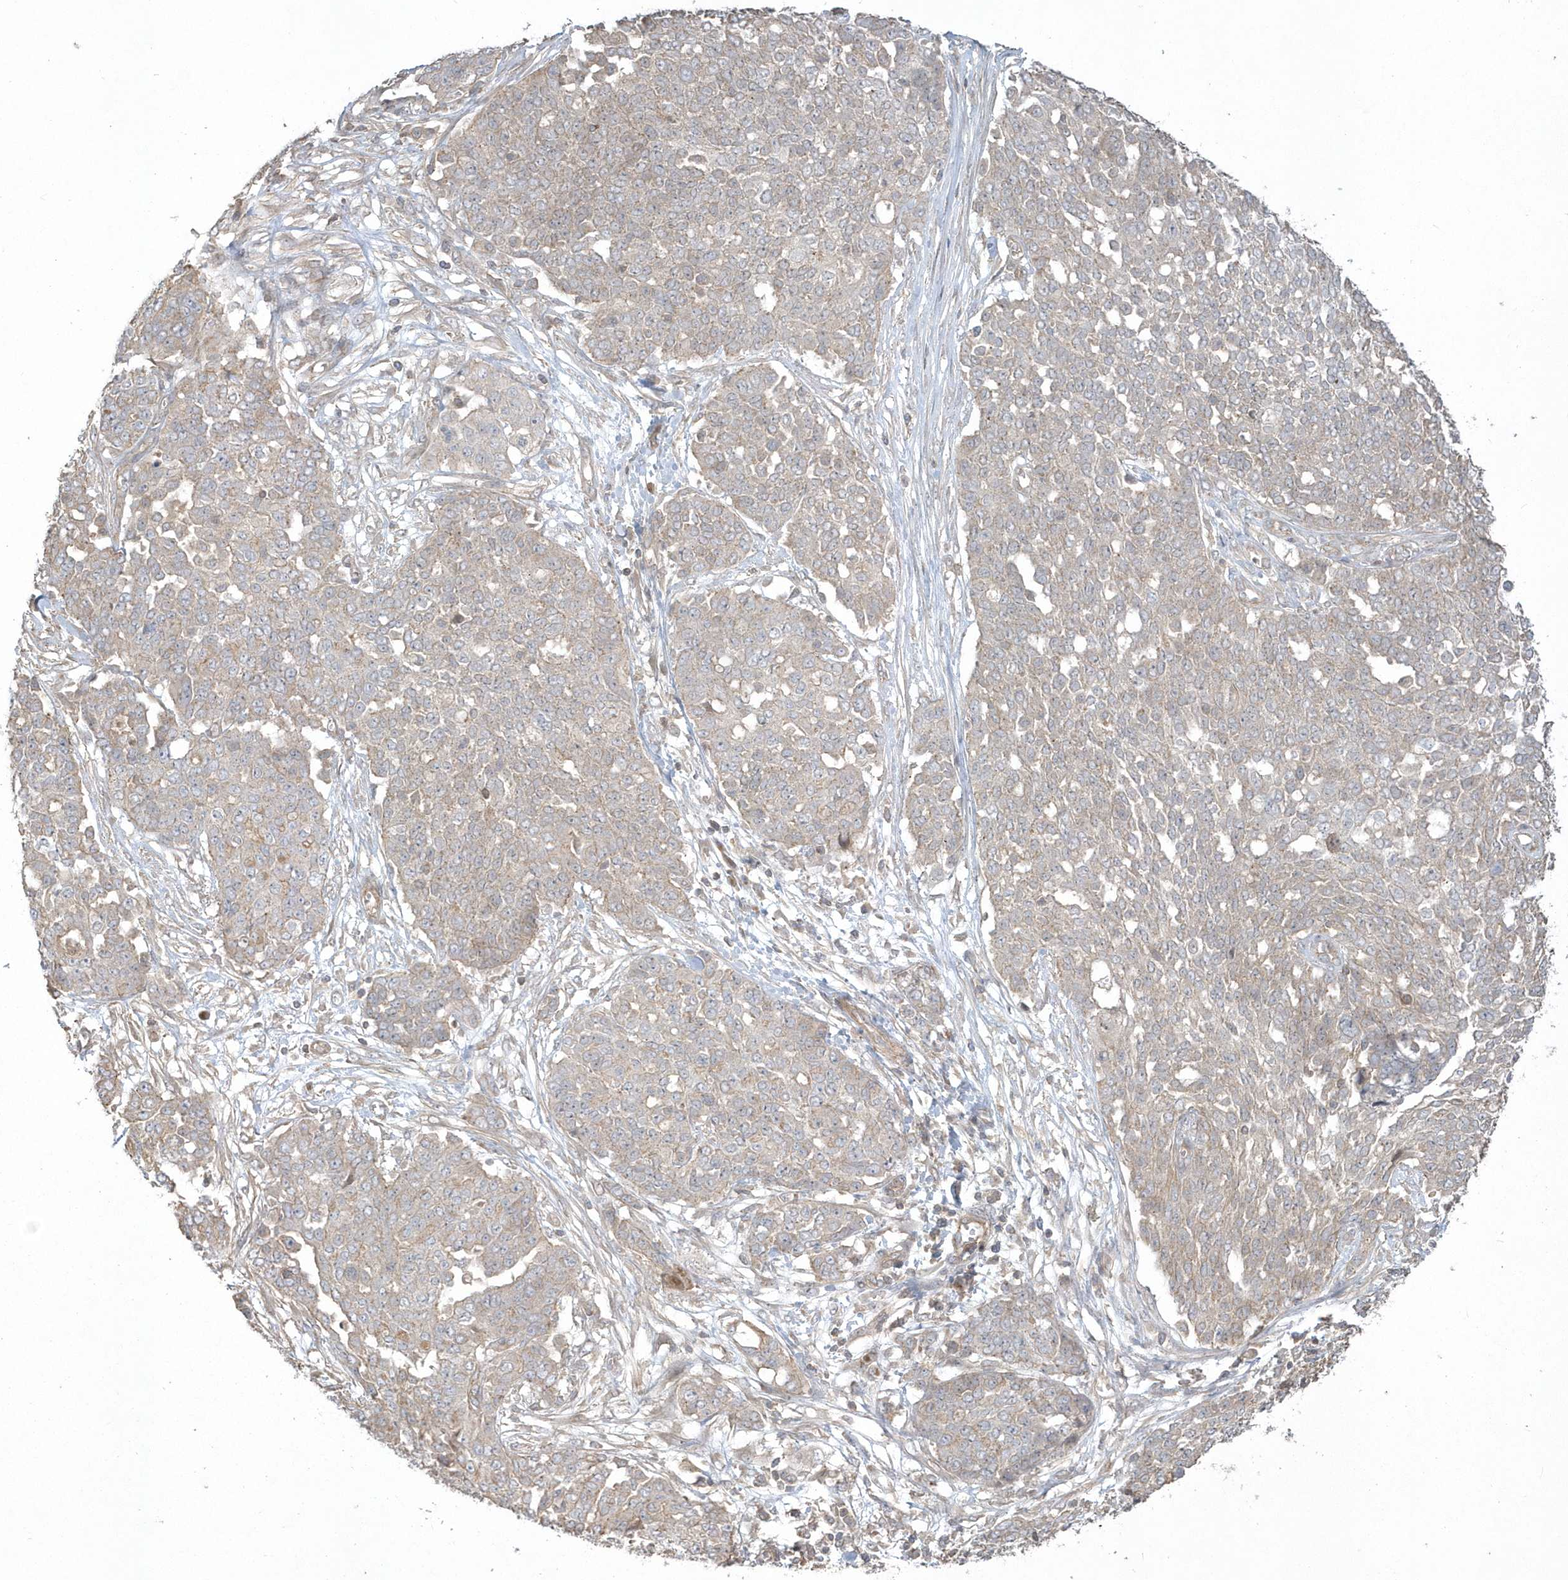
{"staining": {"intensity": "weak", "quantity": "<25%", "location": "cytoplasmic/membranous"}, "tissue": "ovarian cancer", "cell_type": "Tumor cells", "image_type": "cancer", "snomed": [{"axis": "morphology", "description": "Cystadenocarcinoma, serous, NOS"}, {"axis": "topography", "description": "Soft tissue"}, {"axis": "topography", "description": "Ovary"}], "caption": "Ovarian cancer (serous cystadenocarcinoma) was stained to show a protein in brown. There is no significant positivity in tumor cells. (Stains: DAB (3,3'-diaminobenzidine) immunohistochemistry with hematoxylin counter stain, Microscopy: brightfield microscopy at high magnification).", "gene": "ARMC8", "patient": {"sex": "female", "age": 57}}